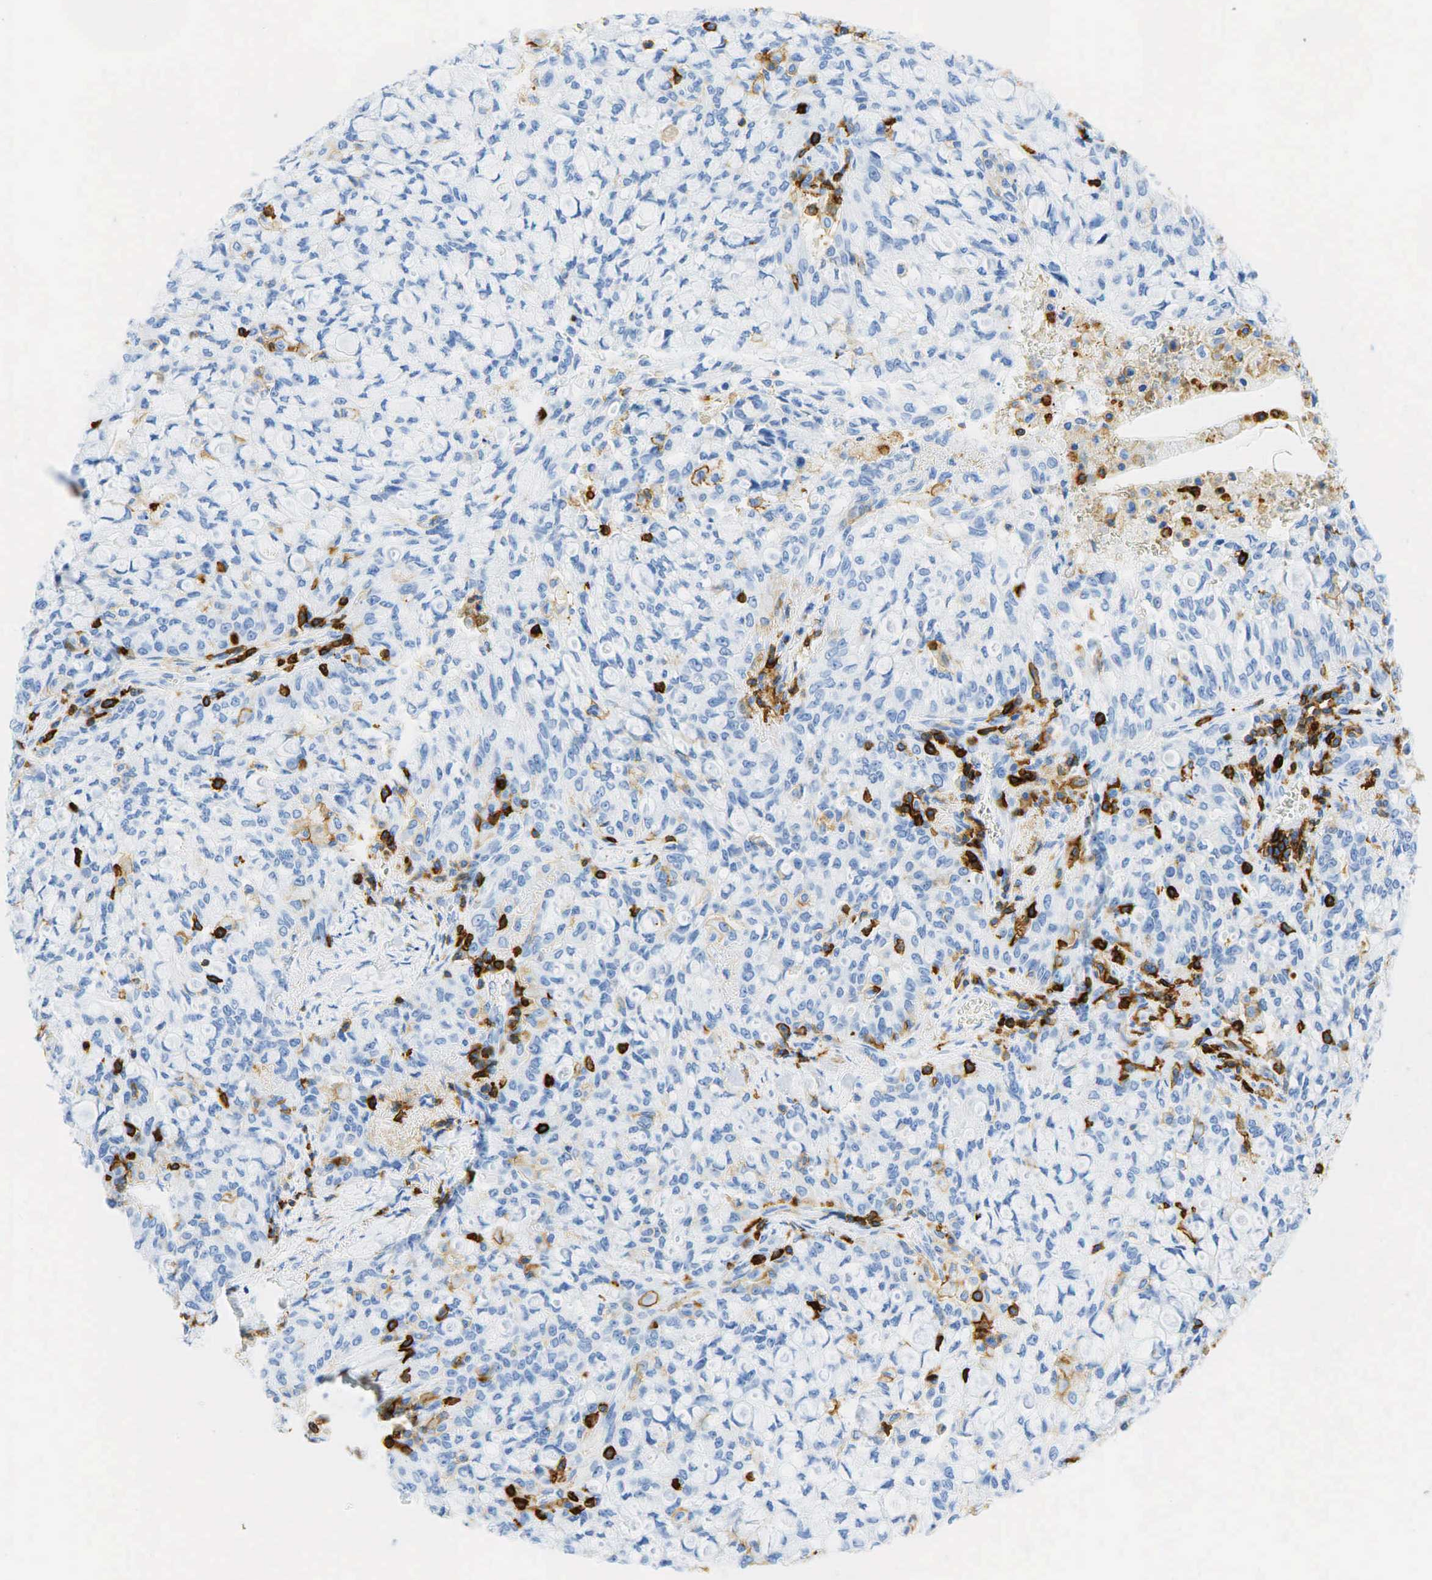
{"staining": {"intensity": "negative", "quantity": "none", "location": "none"}, "tissue": "lung cancer", "cell_type": "Tumor cells", "image_type": "cancer", "snomed": [{"axis": "morphology", "description": "Adenocarcinoma, NOS"}, {"axis": "topography", "description": "Lung"}], "caption": "Immunohistochemical staining of adenocarcinoma (lung) reveals no significant staining in tumor cells.", "gene": "PTPRC", "patient": {"sex": "female", "age": 44}}